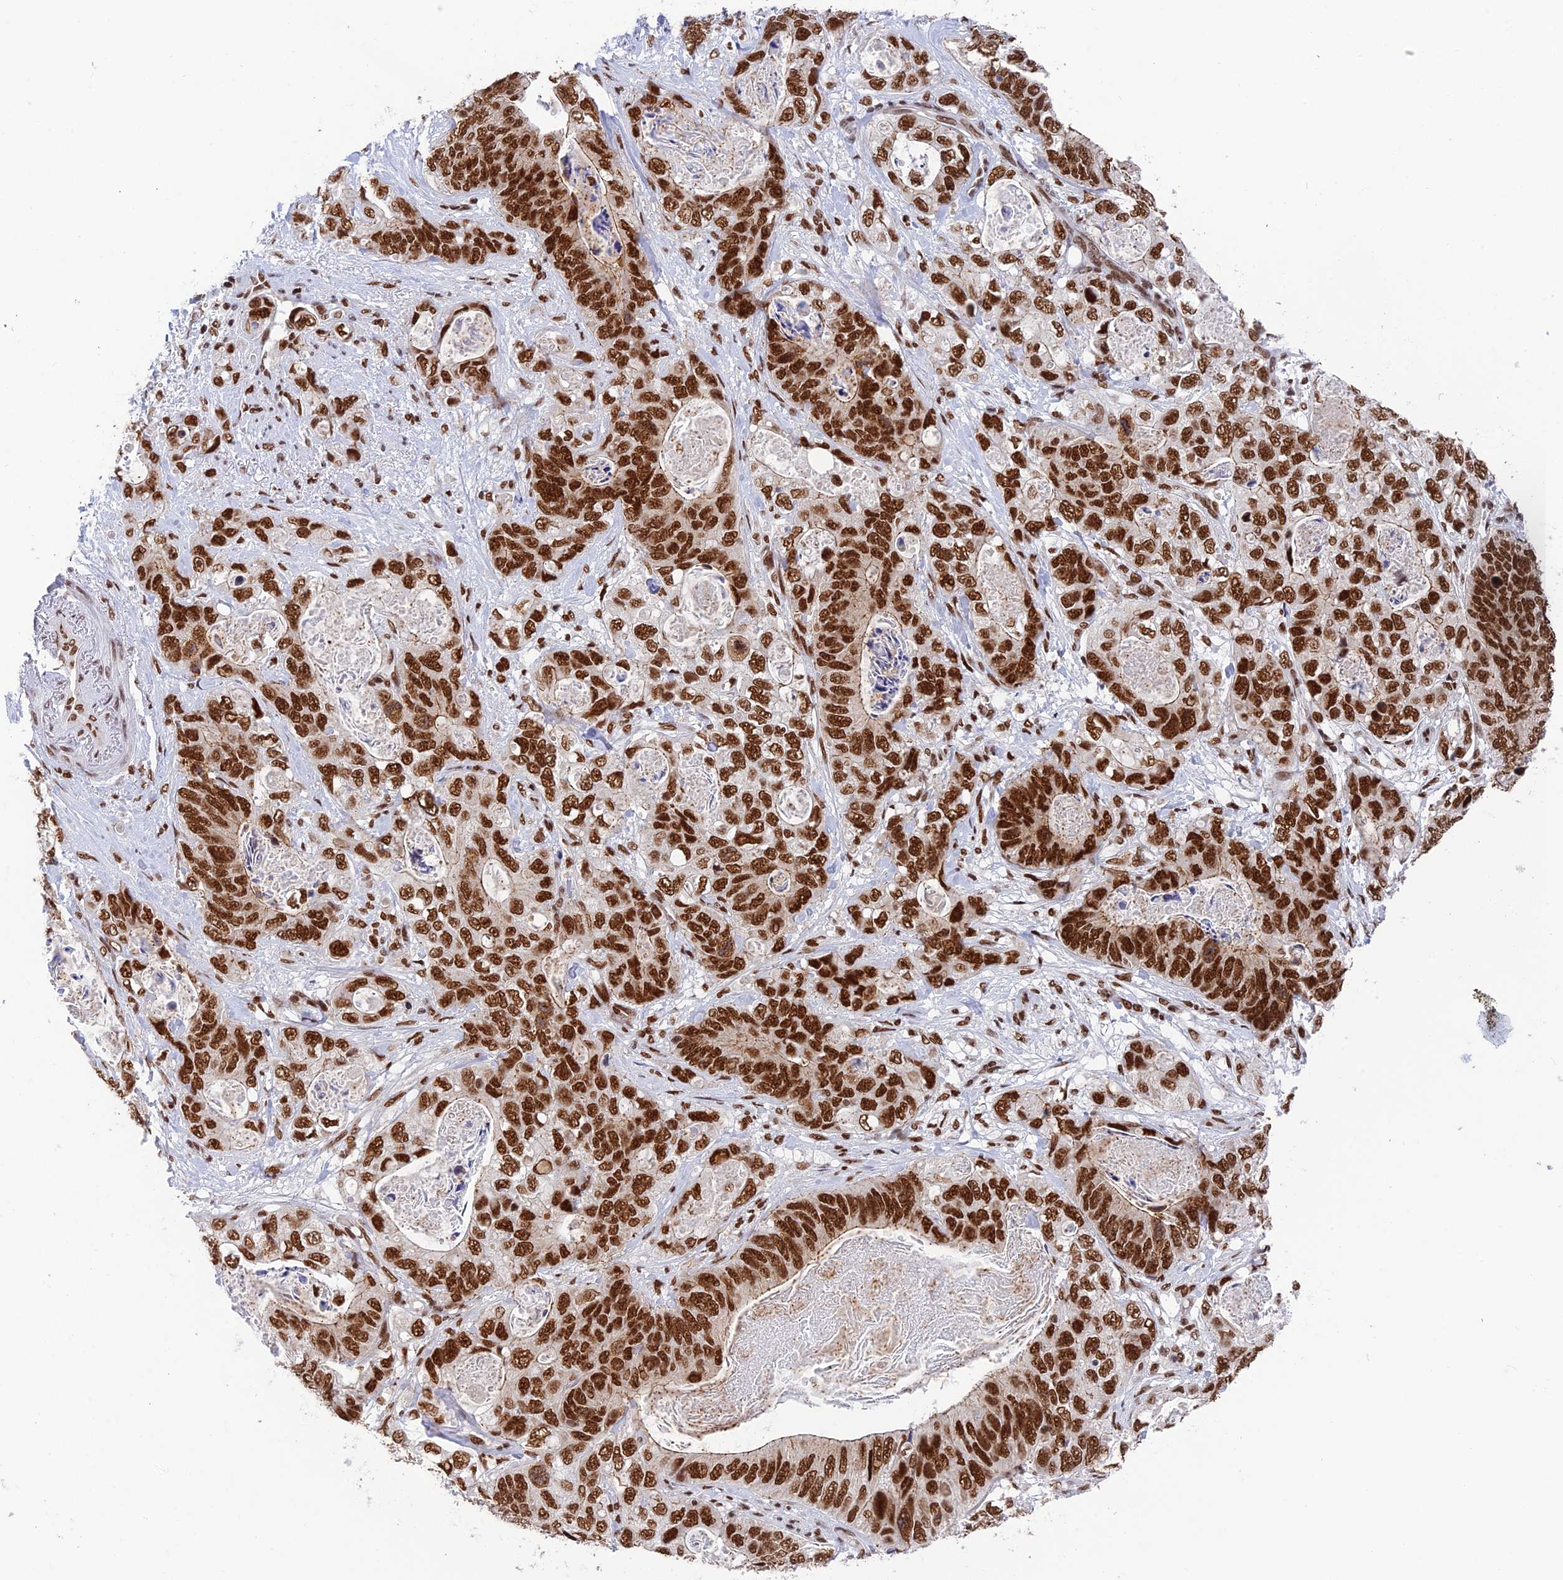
{"staining": {"intensity": "strong", "quantity": ">75%", "location": "nuclear"}, "tissue": "stomach cancer", "cell_type": "Tumor cells", "image_type": "cancer", "snomed": [{"axis": "morphology", "description": "Normal tissue, NOS"}, {"axis": "morphology", "description": "Adenocarcinoma, NOS"}, {"axis": "topography", "description": "Stomach"}], "caption": "High-power microscopy captured an IHC histopathology image of stomach cancer (adenocarcinoma), revealing strong nuclear staining in approximately >75% of tumor cells.", "gene": "EEF1AKMT3", "patient": {"sex": "female", "age": 89}}